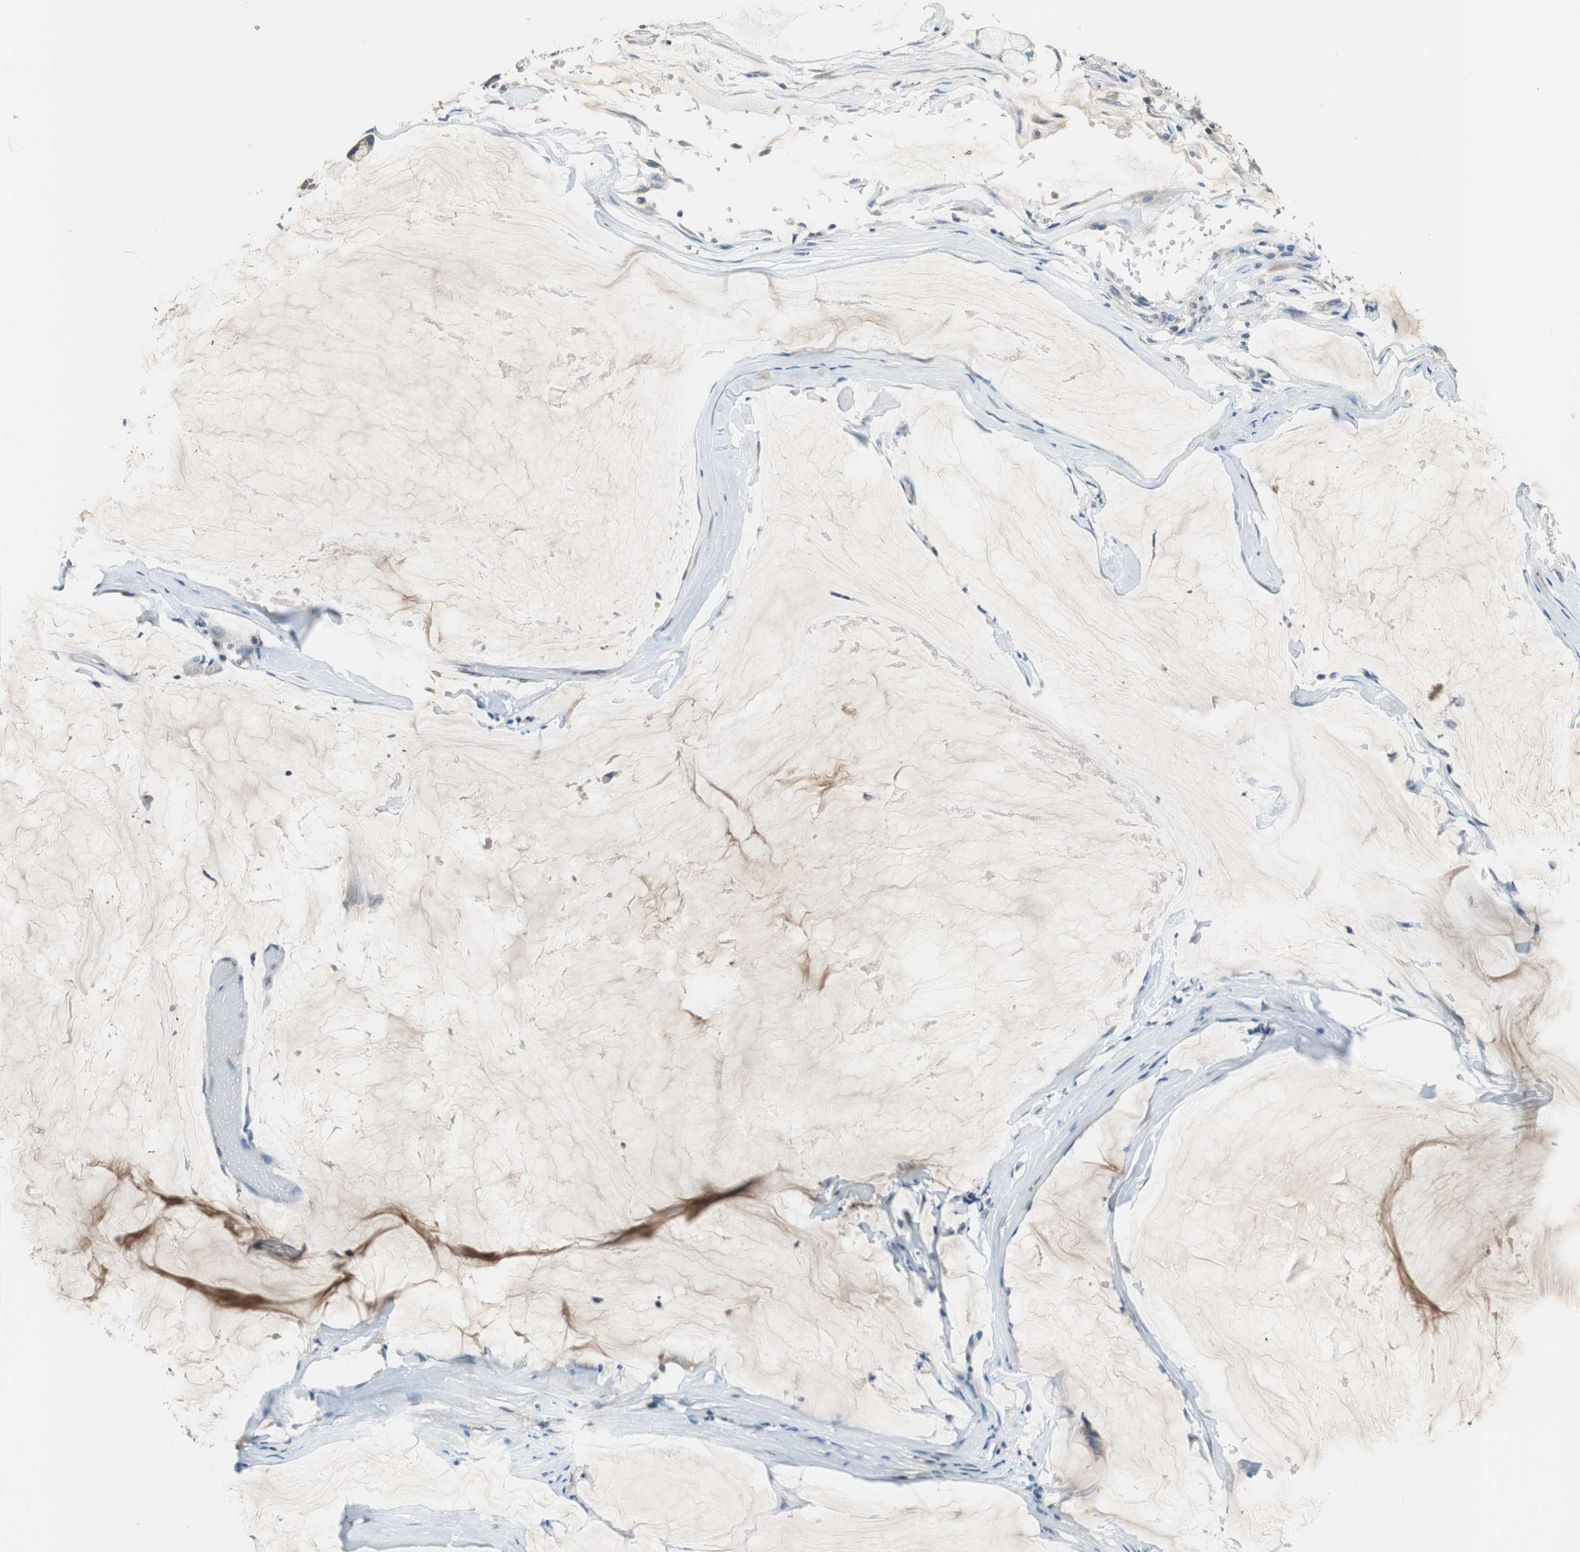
{"staining": {"intensity": "weak", "quantity": "<25%", "location": "cytoplasmic/membranous"}, "tissue": "ovarian cancer", "cell_type": "Tumor cells", "image_type": "cancer", "snomed": [{"axis": "morphology", "description": "Cystadenocarcinoma, mucinous, NOS"}, {"axis": "topography", "description": "Ovary"}], "caption": "High power microscopy micrograph of an immunohistochemistry (IHC) photomicrograph of ovarian cancer (mucinous cystadenocarcinoma), revealing no significant positivity in tumor cells.", "gene": "FADS2", "patient": {"sex": "female", "age": 39}}